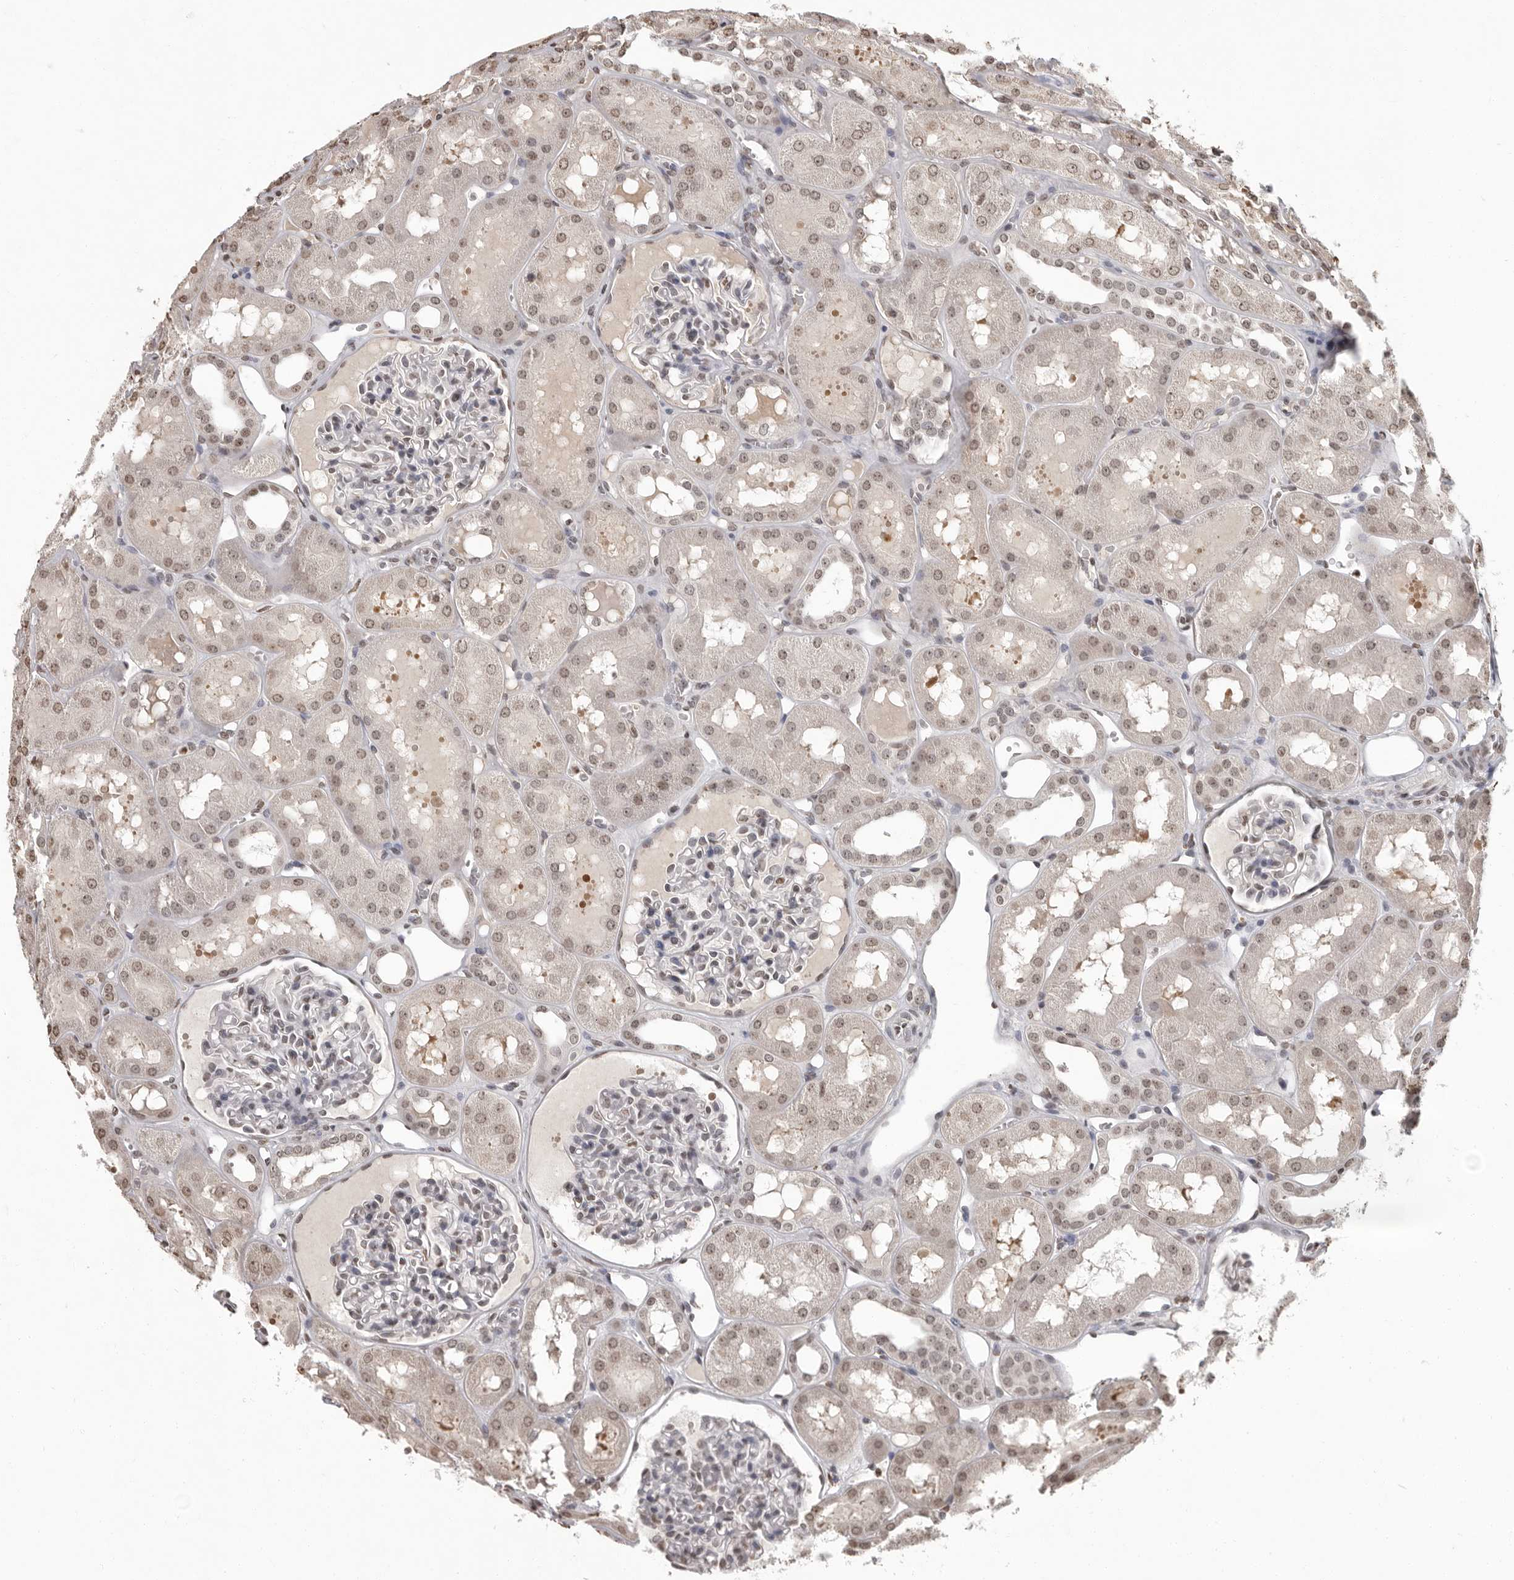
{"staining": {"intensity": "negative", "quantity": "none", "location": "none"}, "tissue": "kidney", "cell_type": "Cells in glomeruli", "image_type": "normal", "snomed": [{"axis": "morphology", "description": "Normal tissue, NOS"}, {"axis": "topography", "description": "Kidney"}, {"axis": "topography", "description": "Urinary bladder"}], "caption": "A high-resolution image shows immunohistochemistry staining of unremarkable kidney, which shows no significant positivity in cells in glomeruli. (DAB IHC, high magnification).", "gene": "WDR45", "patient": {"sex": "male", "age": 16}}